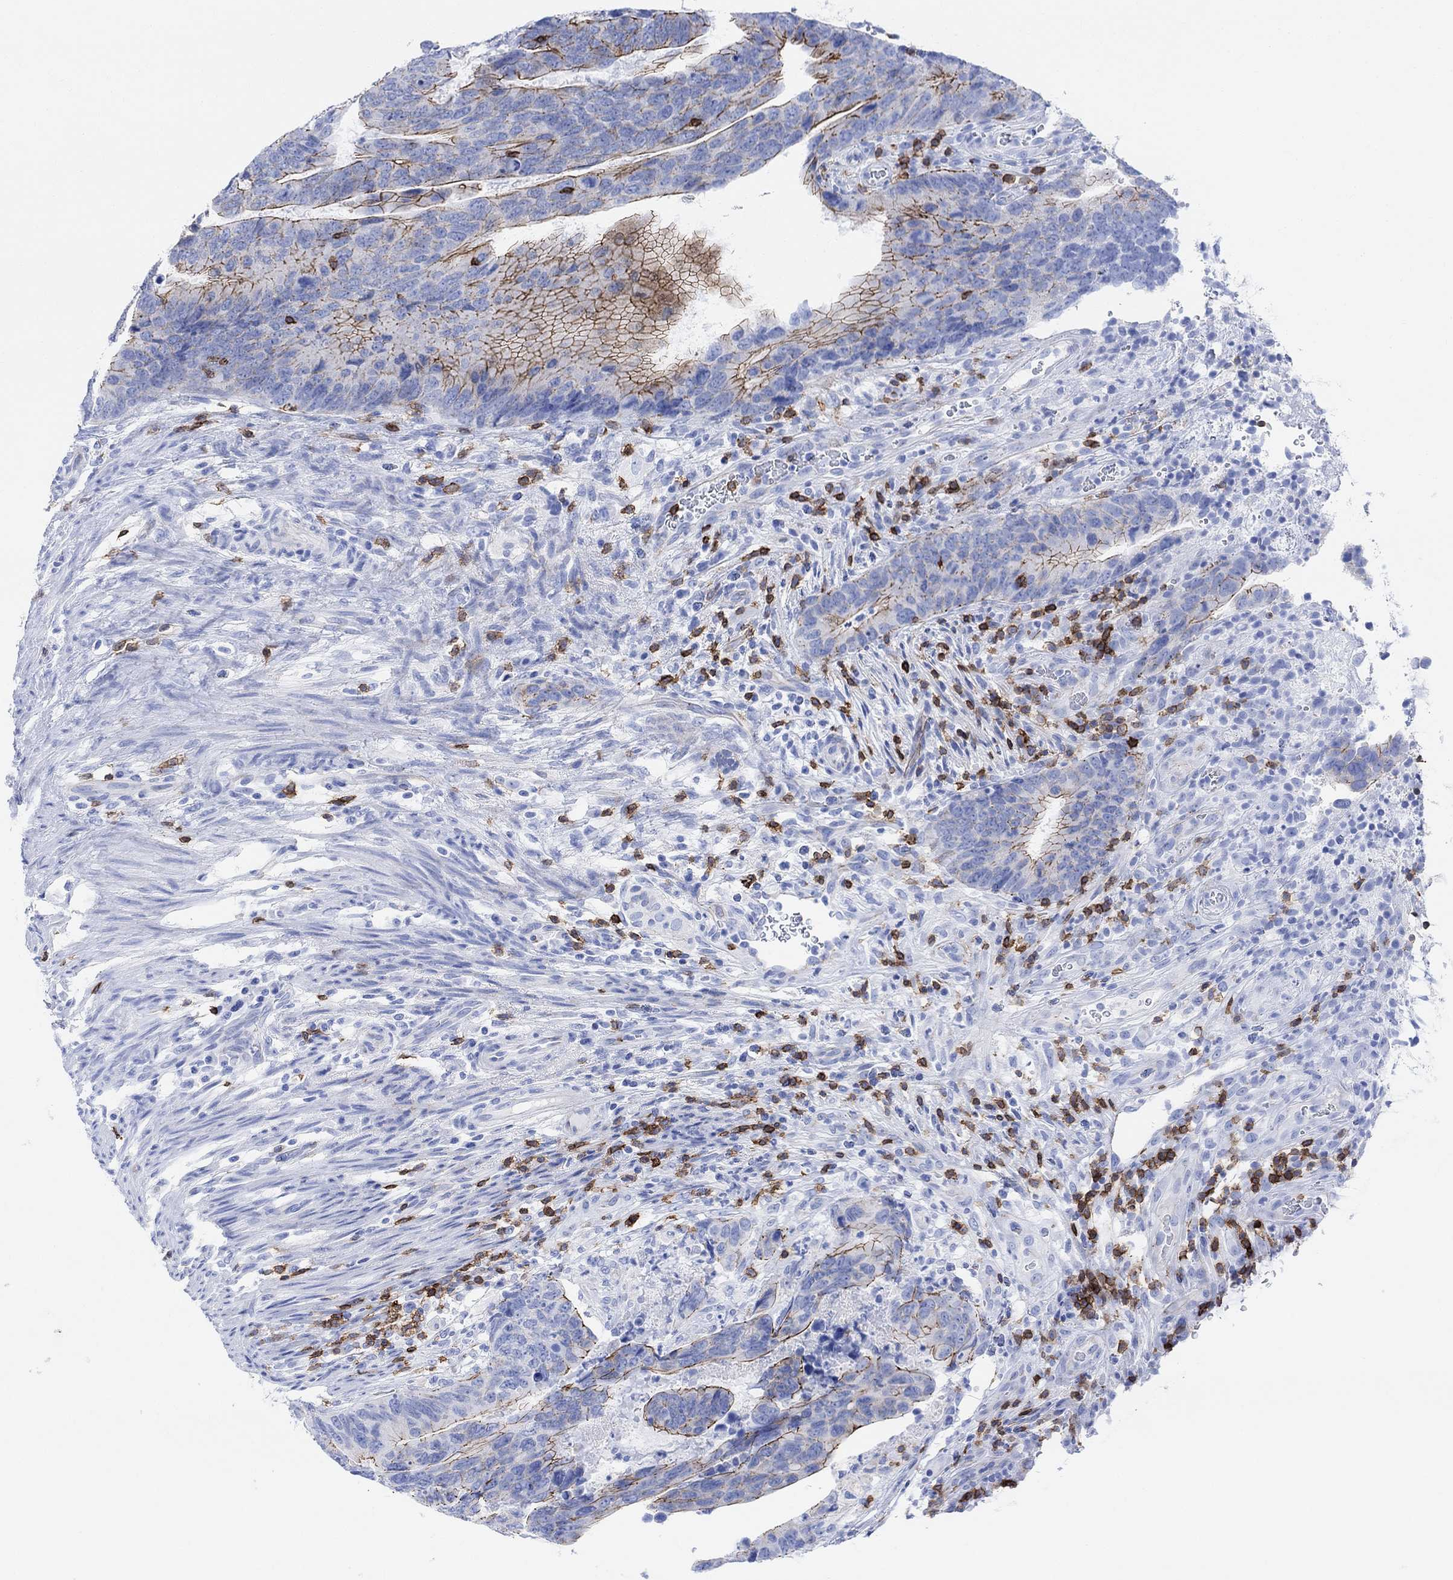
{"staining": {"intensity": "strong", "quantity": "25%-75%", "location": "cytoplasmic/membranous"}, "tissue": "colorectal cancer", "cell_type": "Tumor cells", "image_type": "cancer", "snomed": [{"axis": "morphology", "description": "Adenocarcinoma, NOS"}, {"axis": "topography", "description": "Colon"}], "caption": "Protein expression analysis of colorectal cancer (adenocarcinoma) shows strong cytoplasmic/membranous expression in approximately 25%-75% of tumor cells. (IHC, brightfield microscopy, high magnification).", "gene": "GPR65", "patient": {"sex": "female", "age": 56}}